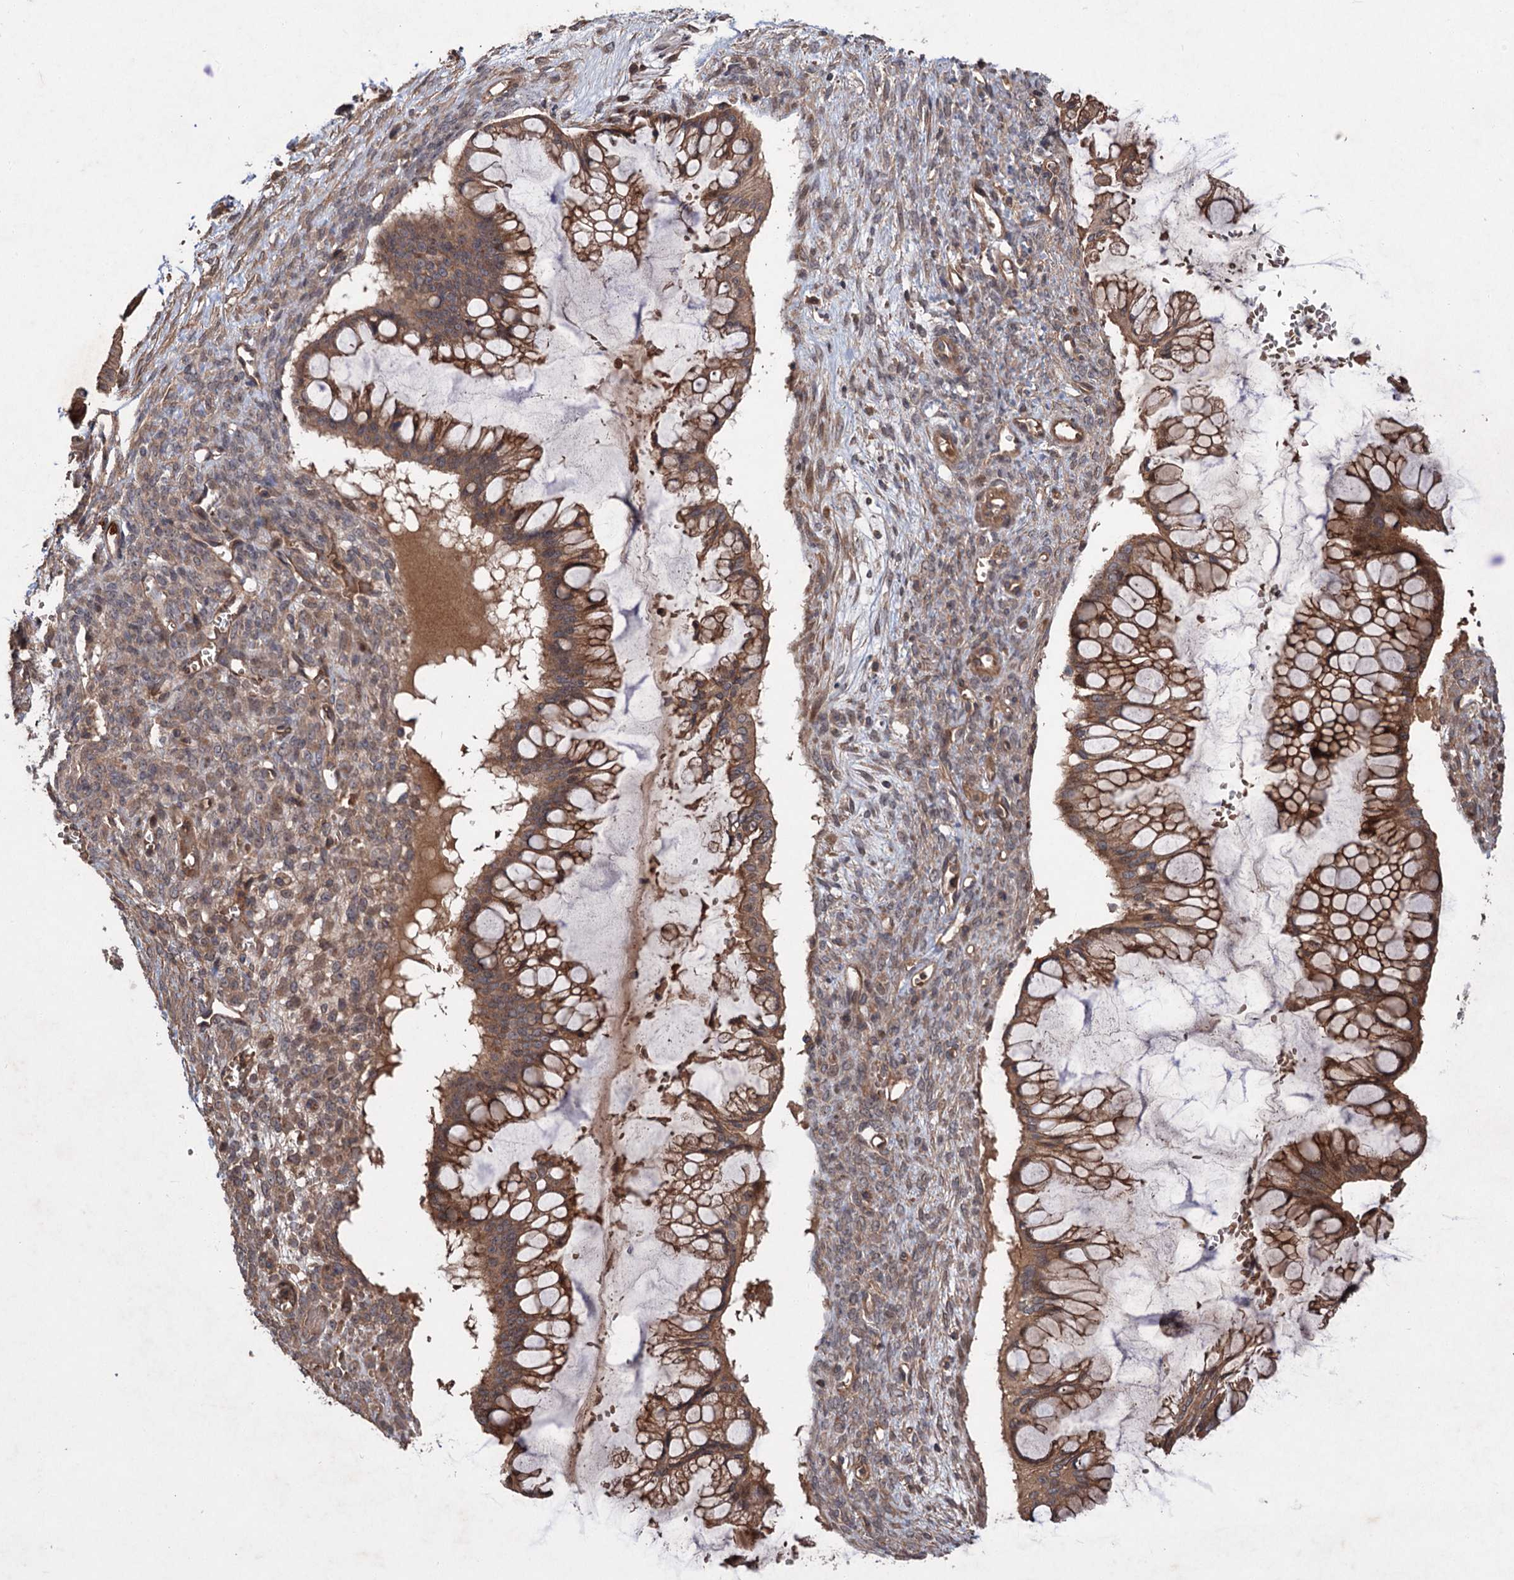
{"staining": {"intensity": "strong", "quantity": ">75%", "location": "cytoplasmic/membranous"}, "tissue": "ovarian cancer", "cell_type": "Tumor cells", "image_type": "cancer", "snomed": [{"axis": "morphology", "description": "Cystadenocarcinoma, mucinous, NOS"}, {"axis": "topography", "description": "Ovary"}], "caption": "Mucinous cystadenocarcinoma (ovarian) was stained to show a protein in brown. There is high levels of strong cytoplasmic/membranous staining in approximately >75% of tumor cells.", "gene": "ADK", "patient": {"sex": "female", "age": 73}}